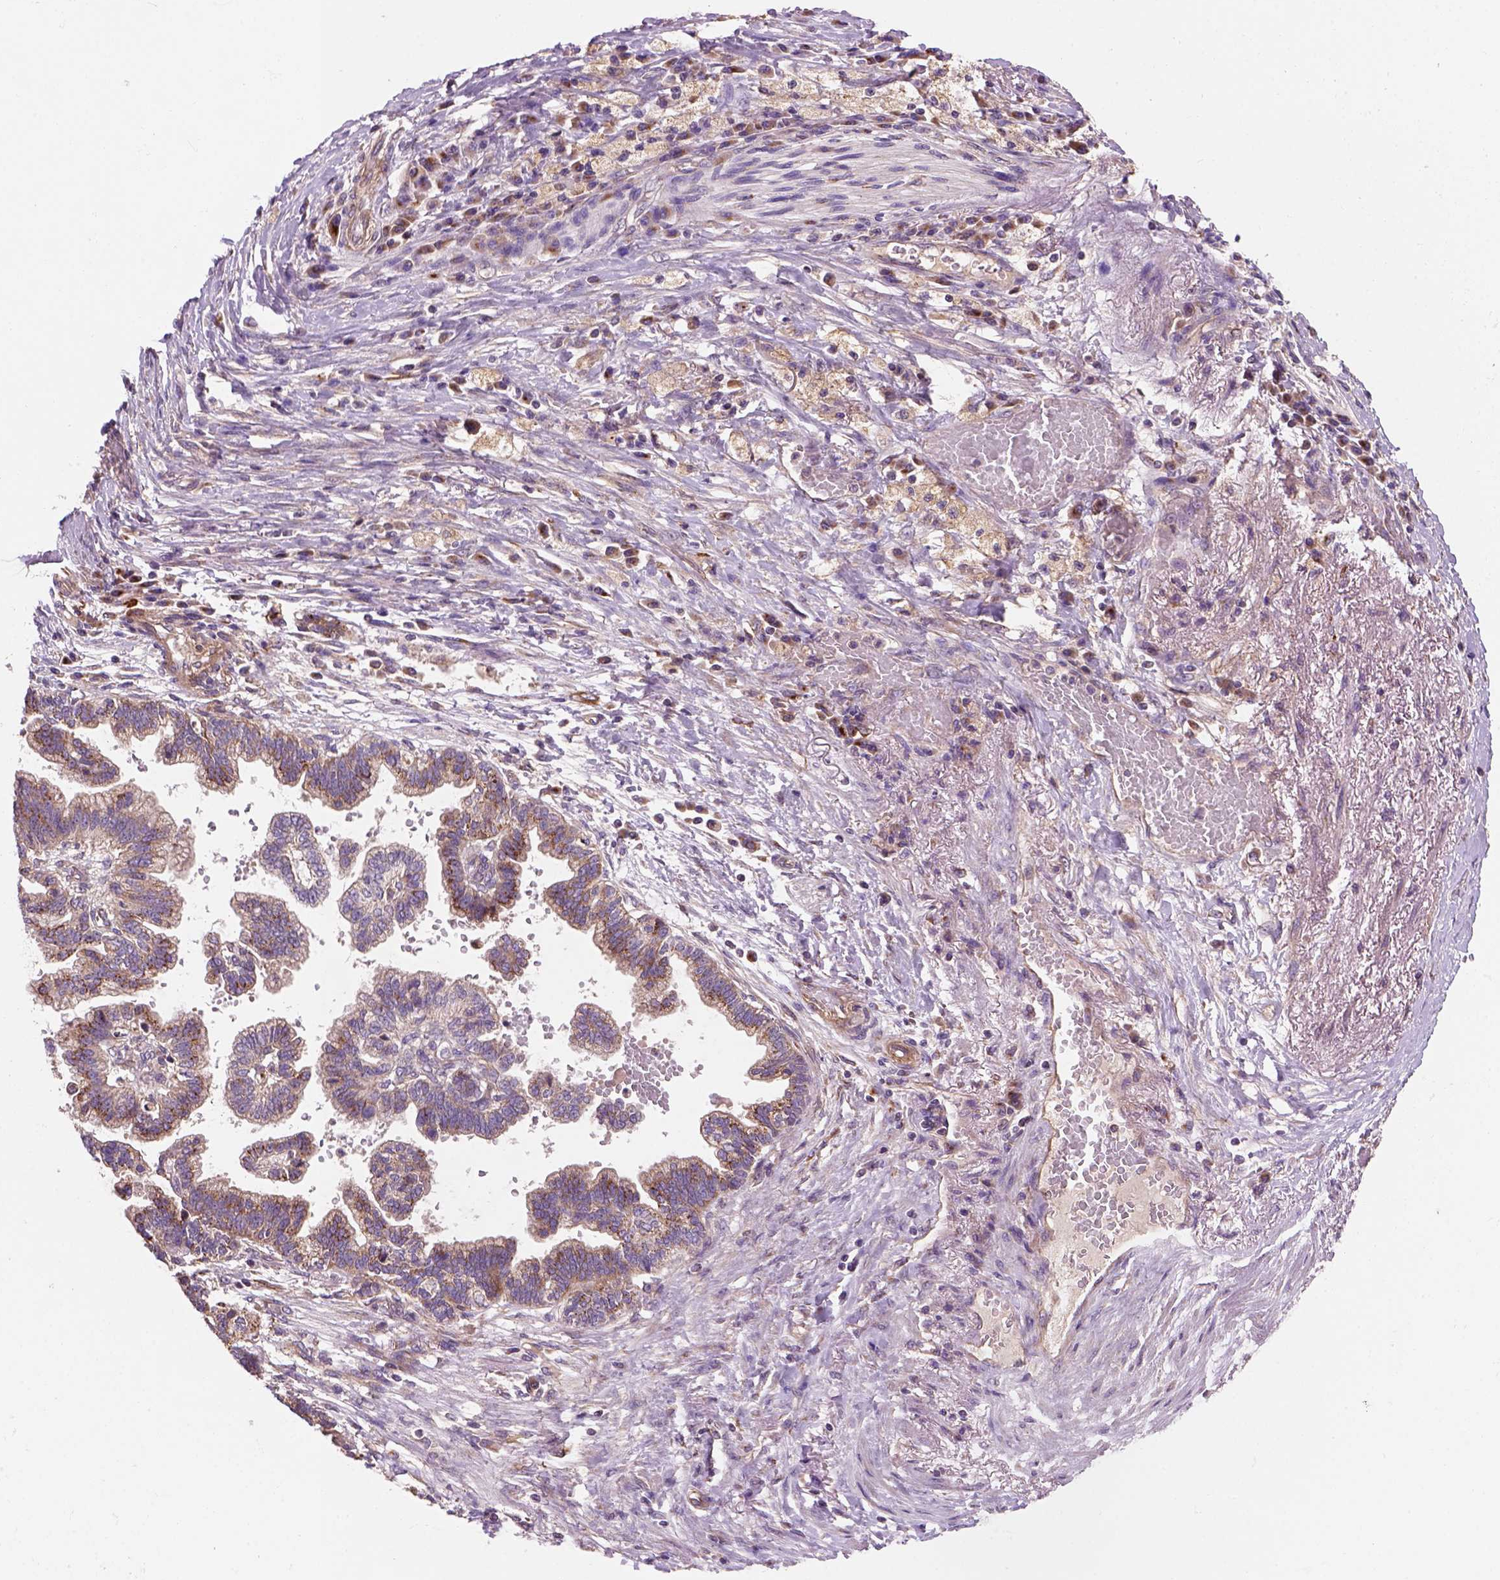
{"staining": {"intensity": "moderate", "quantity": "<25%", "location": "cytoplasmic/membranous"}, "tissue": "stomach cancer", "cell_type": "Tumor cells", "image_type": "cancer", "snomed": [{"axis": "morphology", "description": "Adenocarcinoma, NOS"}, {"axis": "topography", "description": "Stomach"}], "caption": "Immunohistochemistry (IHC) photomicrograph of neoplastic tissue: human adenocarcinoma (stomach) stained using immunohistochemistry shows low levels of moderate protein expression localized specifically in the cytoplasmic/membranous of tumor cells, appearing as a cytoplasmic/membranous brown color.", "gene": "WARS2", "patient": {"sex": "male", "age": 83}}